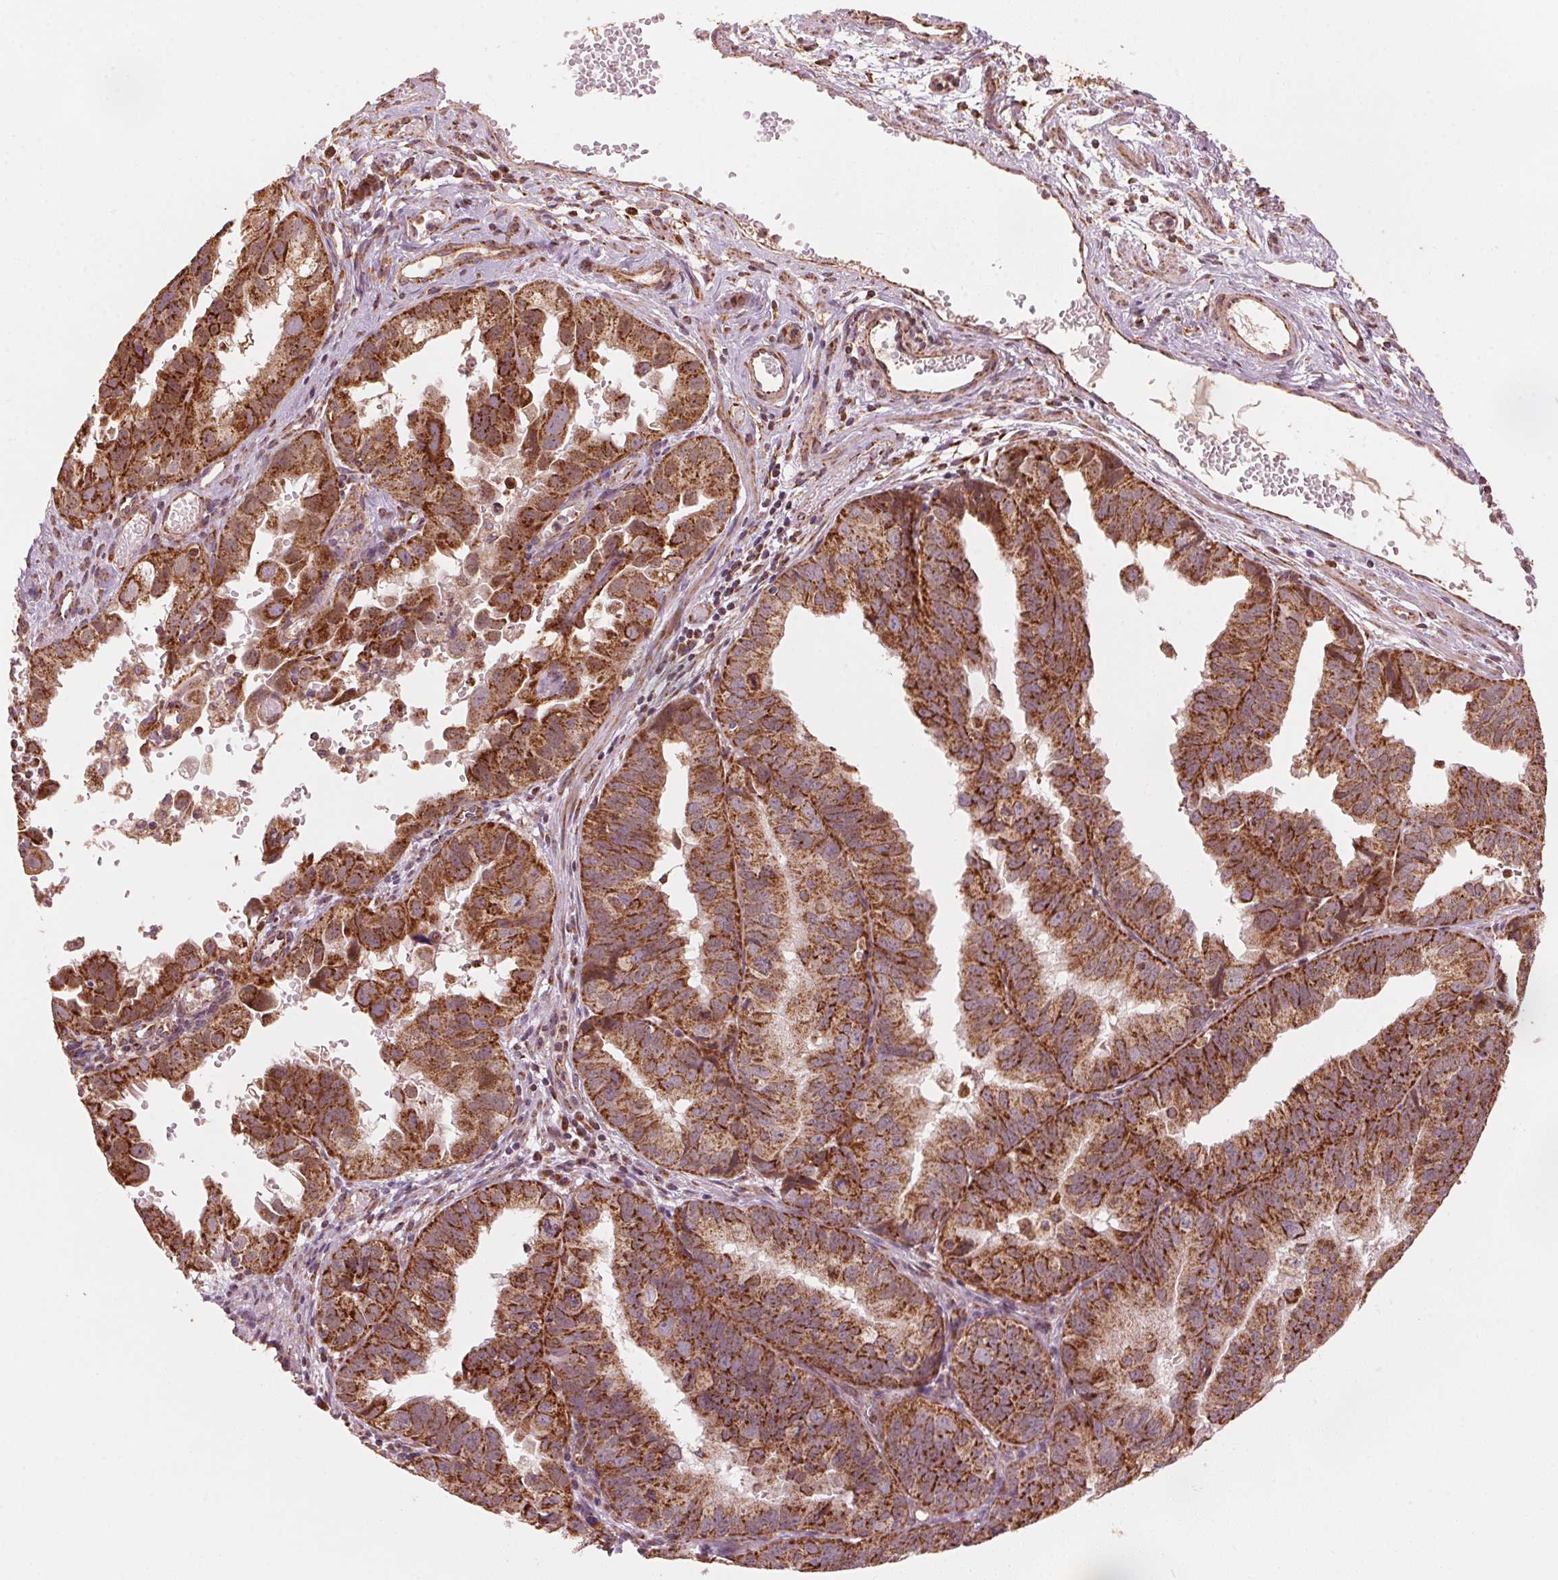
{"staining": {"intensity": "strong", "quantity": ">75%", "location": "cytoplasmic/membranous"}, "tissue": "ovarian cancer", "cell_type": "Tumor cells", "image_type": "cancer", "snomed": [{"axis": "morphology", "description": "Carcinoma, endometroid"}, {"axis": "topography", "description": "Ovary"}], "caption": "This micrograph displays endometroid carcinoma (ovarian) stained with immunohistochemistry to label a protein in brown. The cytoplasmic/membranous of tumor cells show strong positivity for the protein. Nuclei are counter-stained blue.", "gene": "TOMM70", "patient": {"sex": "female", "age": 85}}